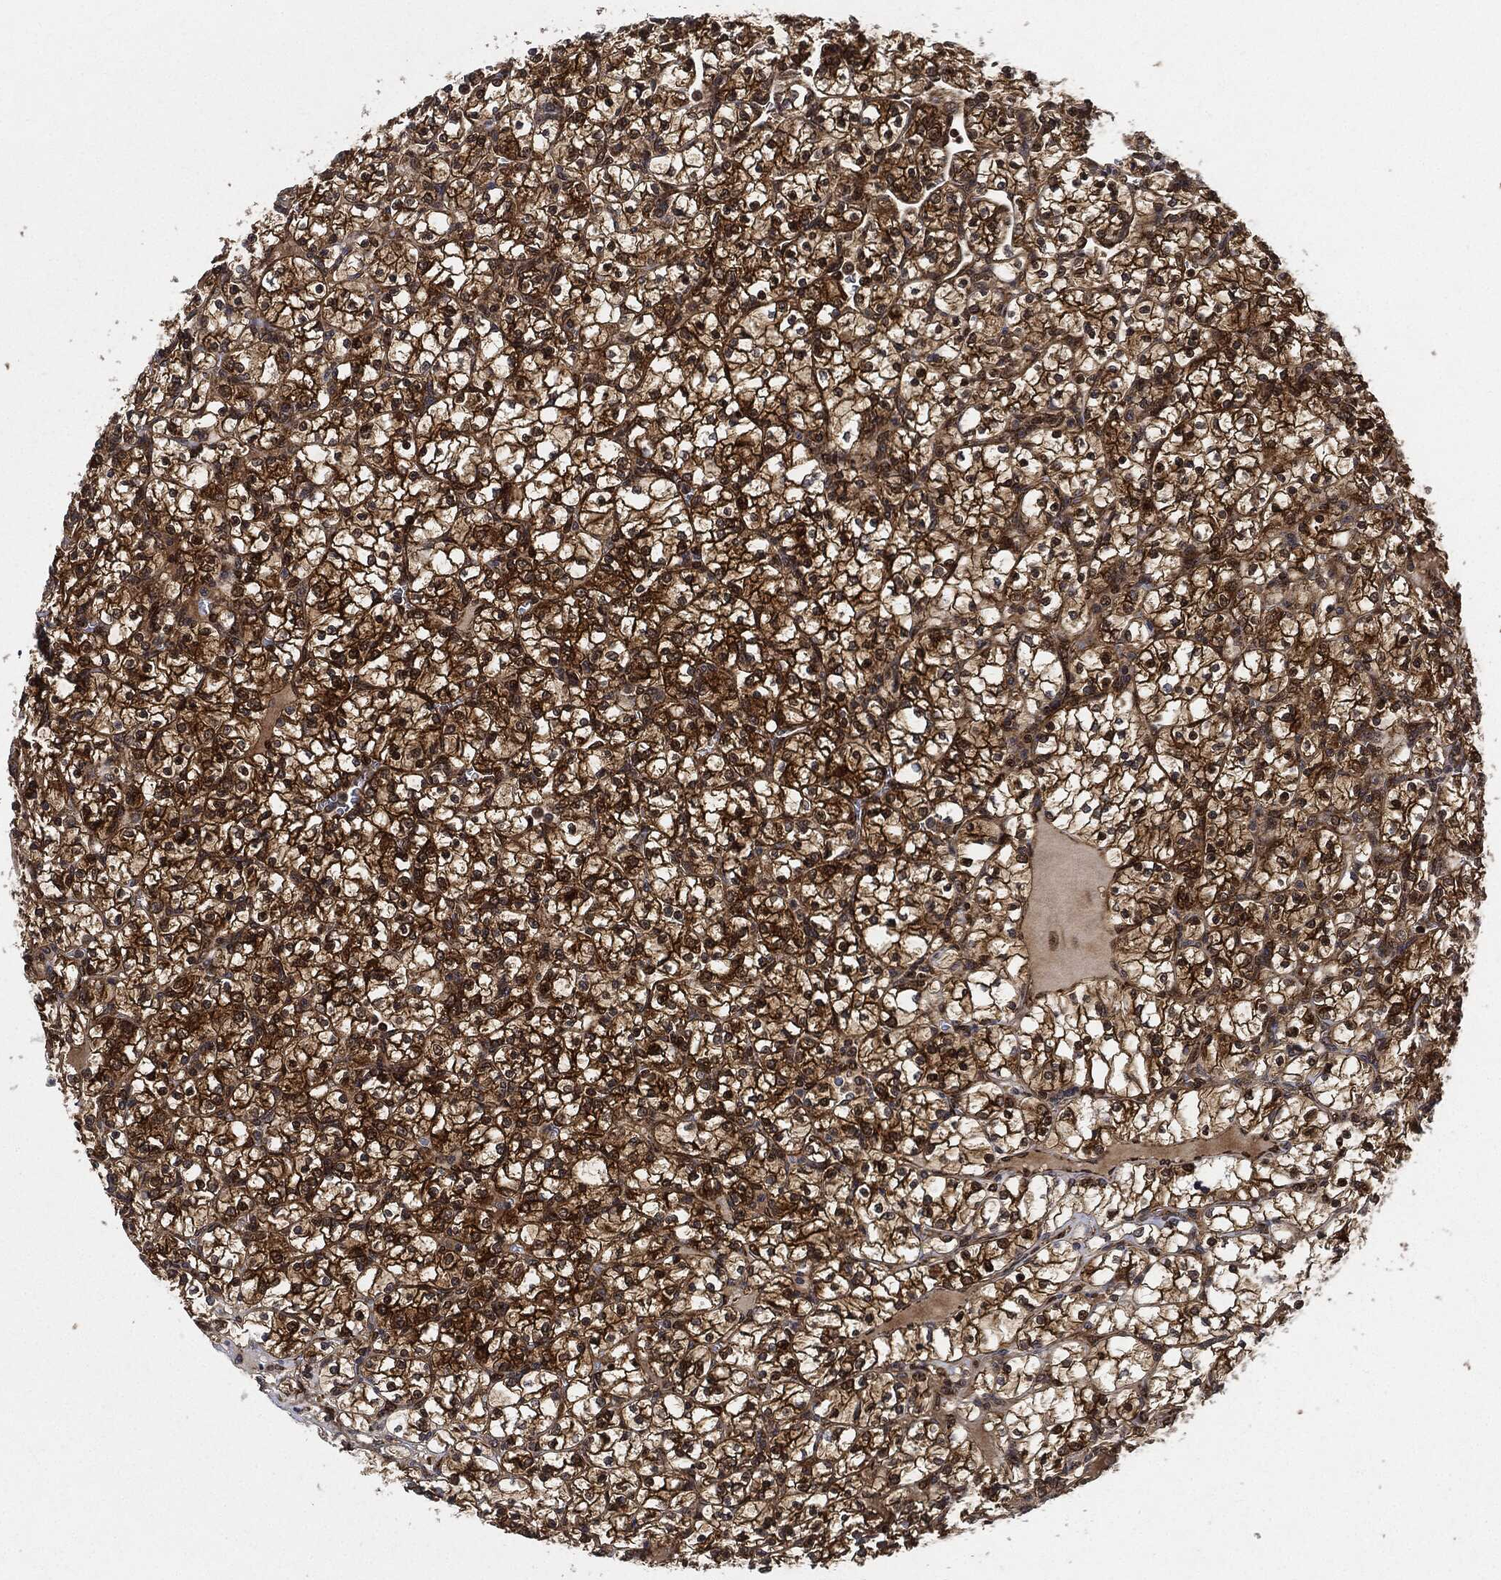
{"staining": {"intensity": "strong", "quantity": ">75%", "location": "cytoplasmic/membranous,nuclear"}, "tissue": "renal cancer", "cell_type": "Tumor cells", "image_type": "cancer", "snomed": [{"axis": "morphology", "description": "Adenocarcinoma, NOS"}, {"axis": "topography", "description": "Kidney"}], "caption": "Immunohistochemical staining of adenocarcinoma (renal) reveals strong cytoplasmic/membranous and nuclear protein staining in approximately >75% of tumor cells. The staining was performed using DAB (3,3'-diaminobenzidine) to visualize the protein expression in brown, while the nuclei were stained in blue with hematoxylin (Magnification: 20x).", "gene": "RNASEL", "patient": {"sex": "female", "age": 89}}